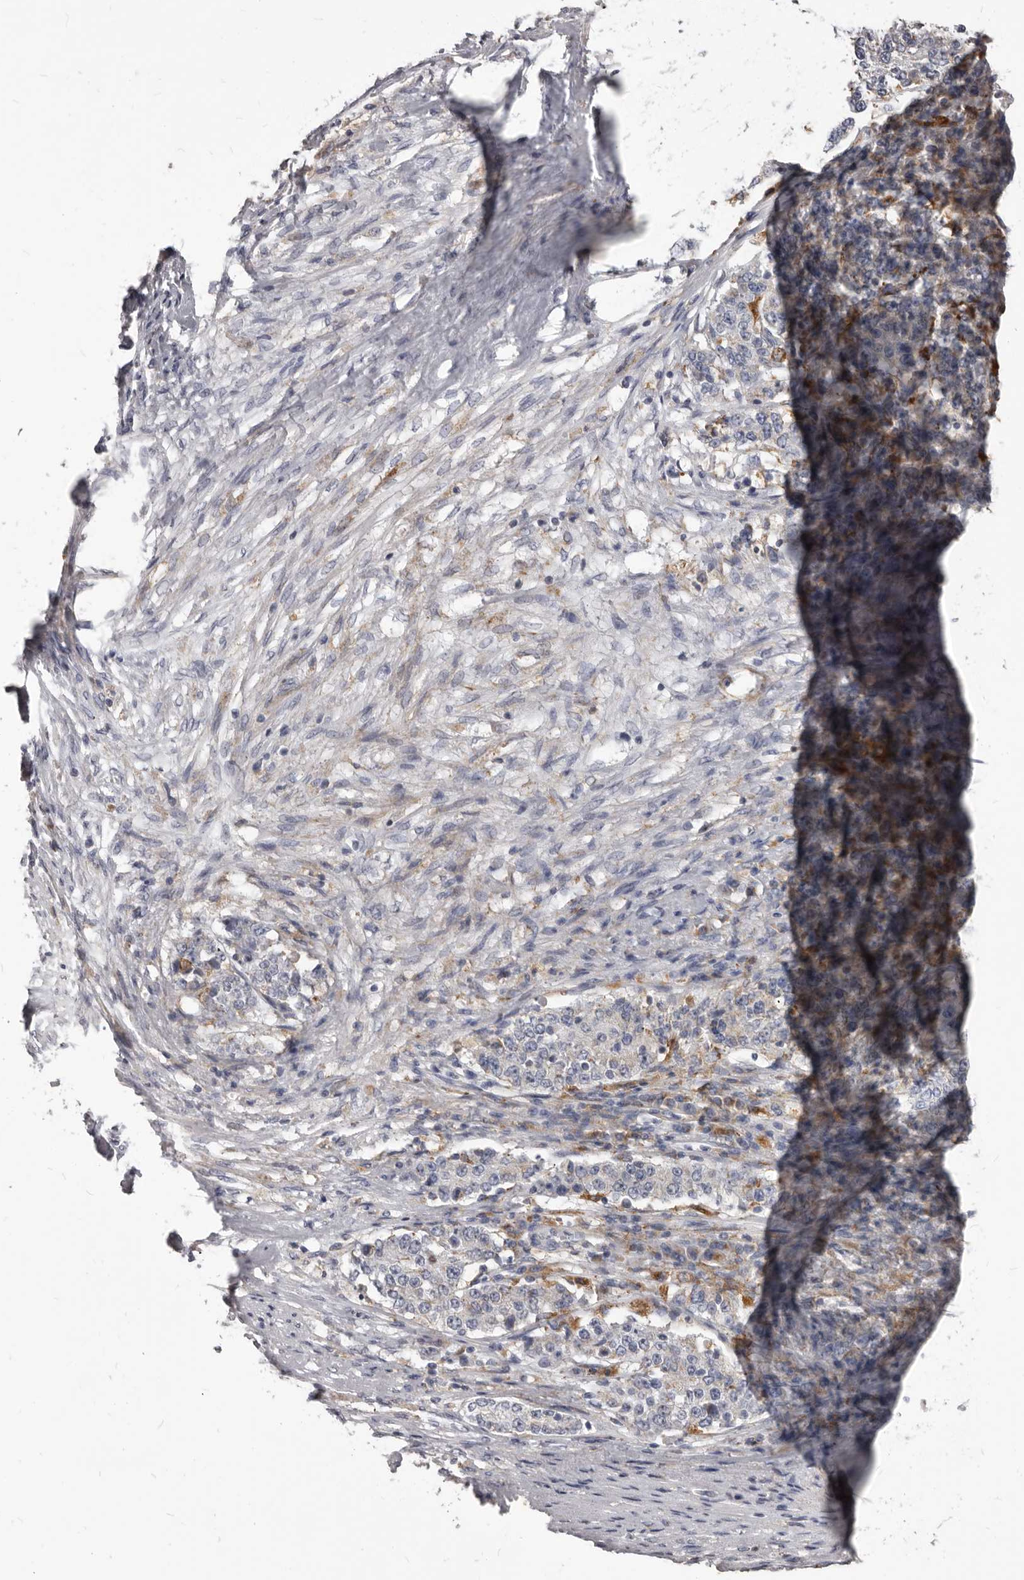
{"staining": {"intensity": "negative", "quantity": "none", "location": "none"}, "tissue": "stomach cancer", "cell_type": "Tumor cells", "image_type": "cancer", "snomed": [{"axis": "morphology", "description": "Adenocarcinoma, NOS"}, {"axis": "topography", "description": "Stomach"}], "caption": "Tumor cells show no significant protein staining in stomach adenocarcinoma. The staining is performed using DAB (3,3'-diaminobenzidine) brown chromogen with nuclei counter-stained in using hematoxylin.", "gene": "PI4K2A", "patient": {"sex": "male", "age": 59}}